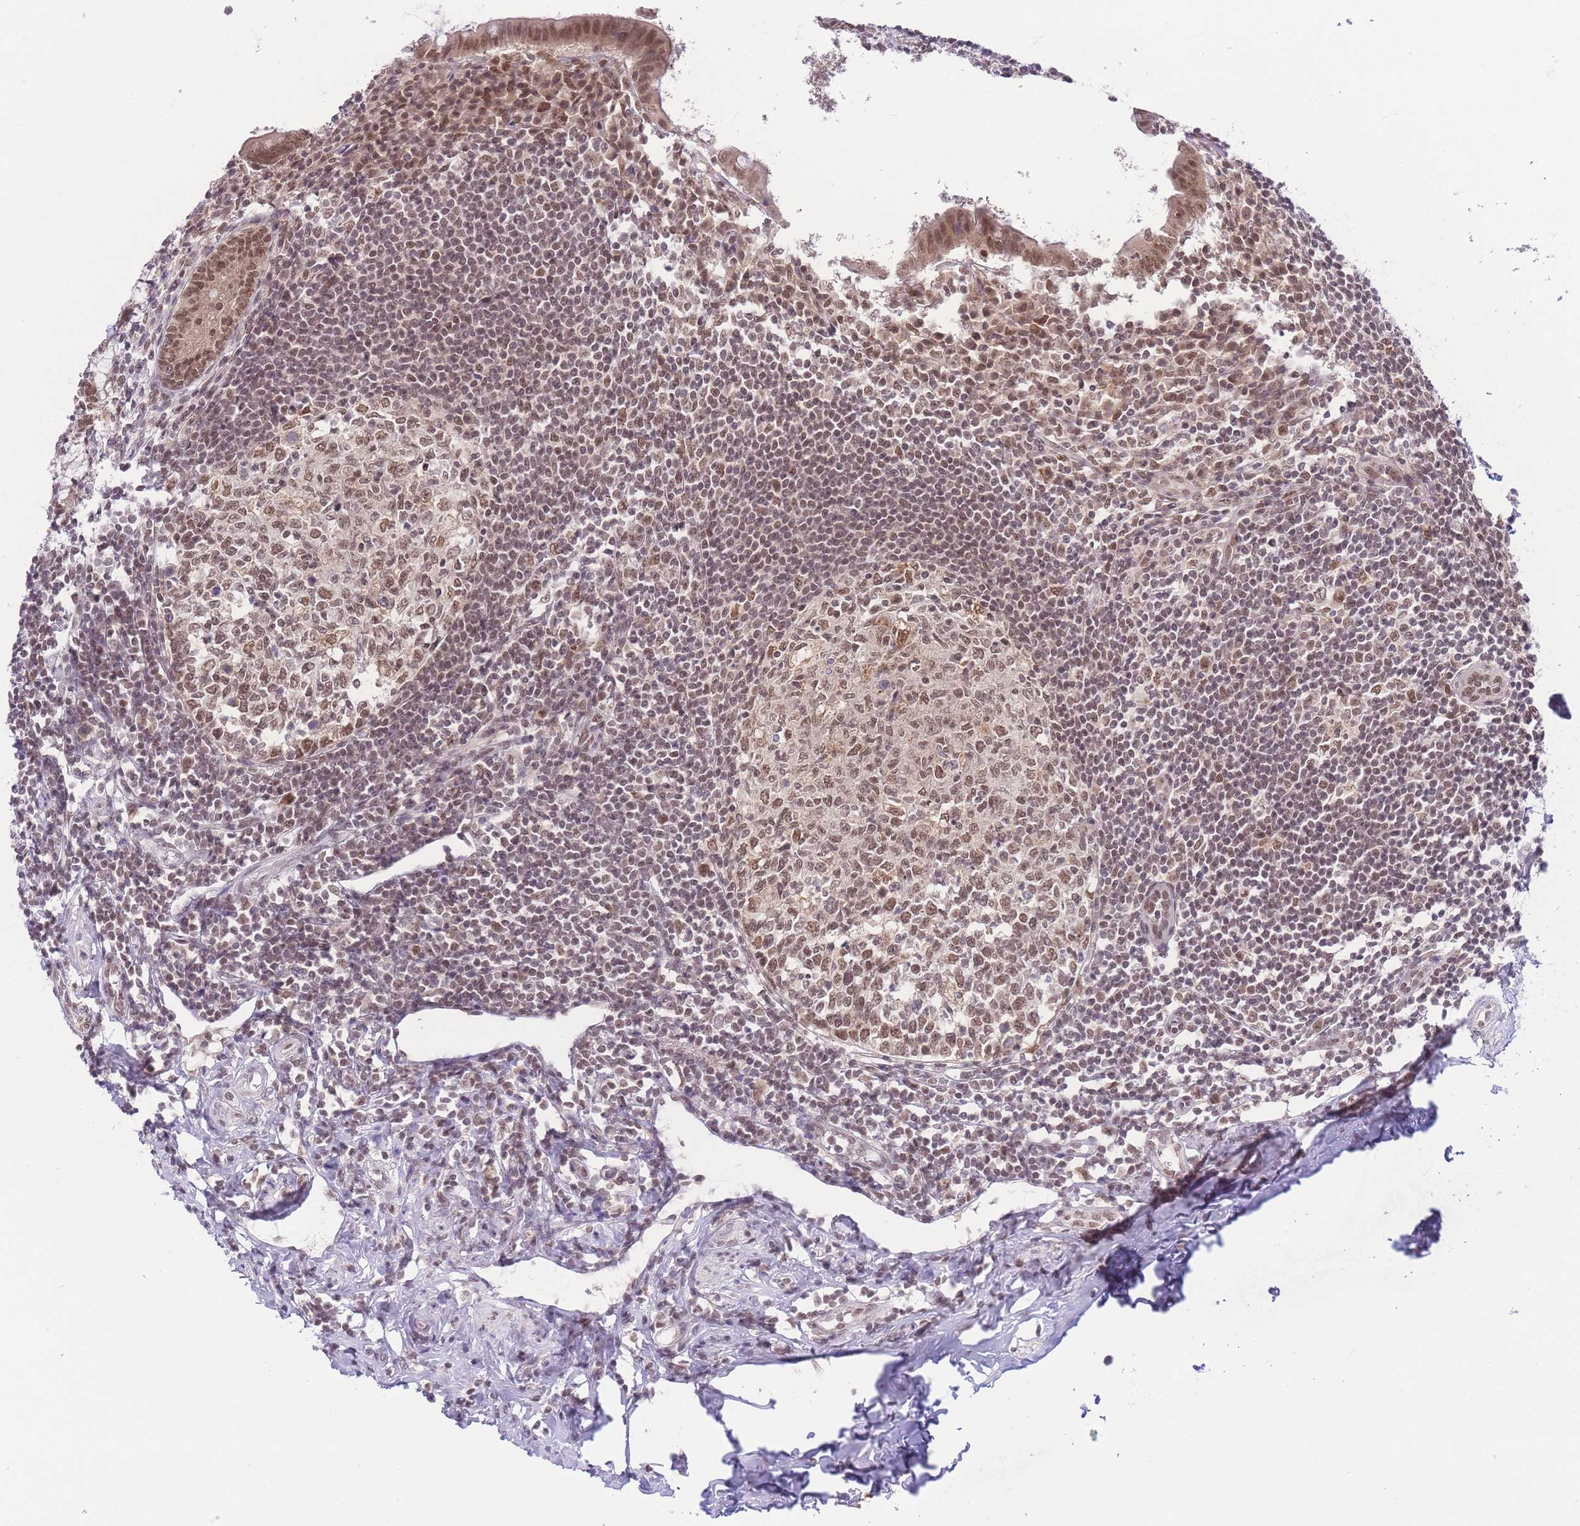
{"staining": {"intensity": "moderate", "quantity": ">75%", "location": "cytoplasmic/membranous,nuclear"}, "tissue": "appendix", "cell_type": "Glandular cells", "image_type": "normal", "snomed": [{"axis": "morphology", "description": "Normal tissue, NOS"}, {"axis": "topography", "description": "Appendix"}], "caption": "High-magnification brightfield microscopy of normal appendix stained with DAB (brown) and counterstained with hematoxylin (blue). glandular cells exhibit moderate cytoplasmic/membranous,nuclear positivity is seen in approximately>75% of cells.", "gene": "TMED3", "patient": {"sex": "female", "age": 33}}